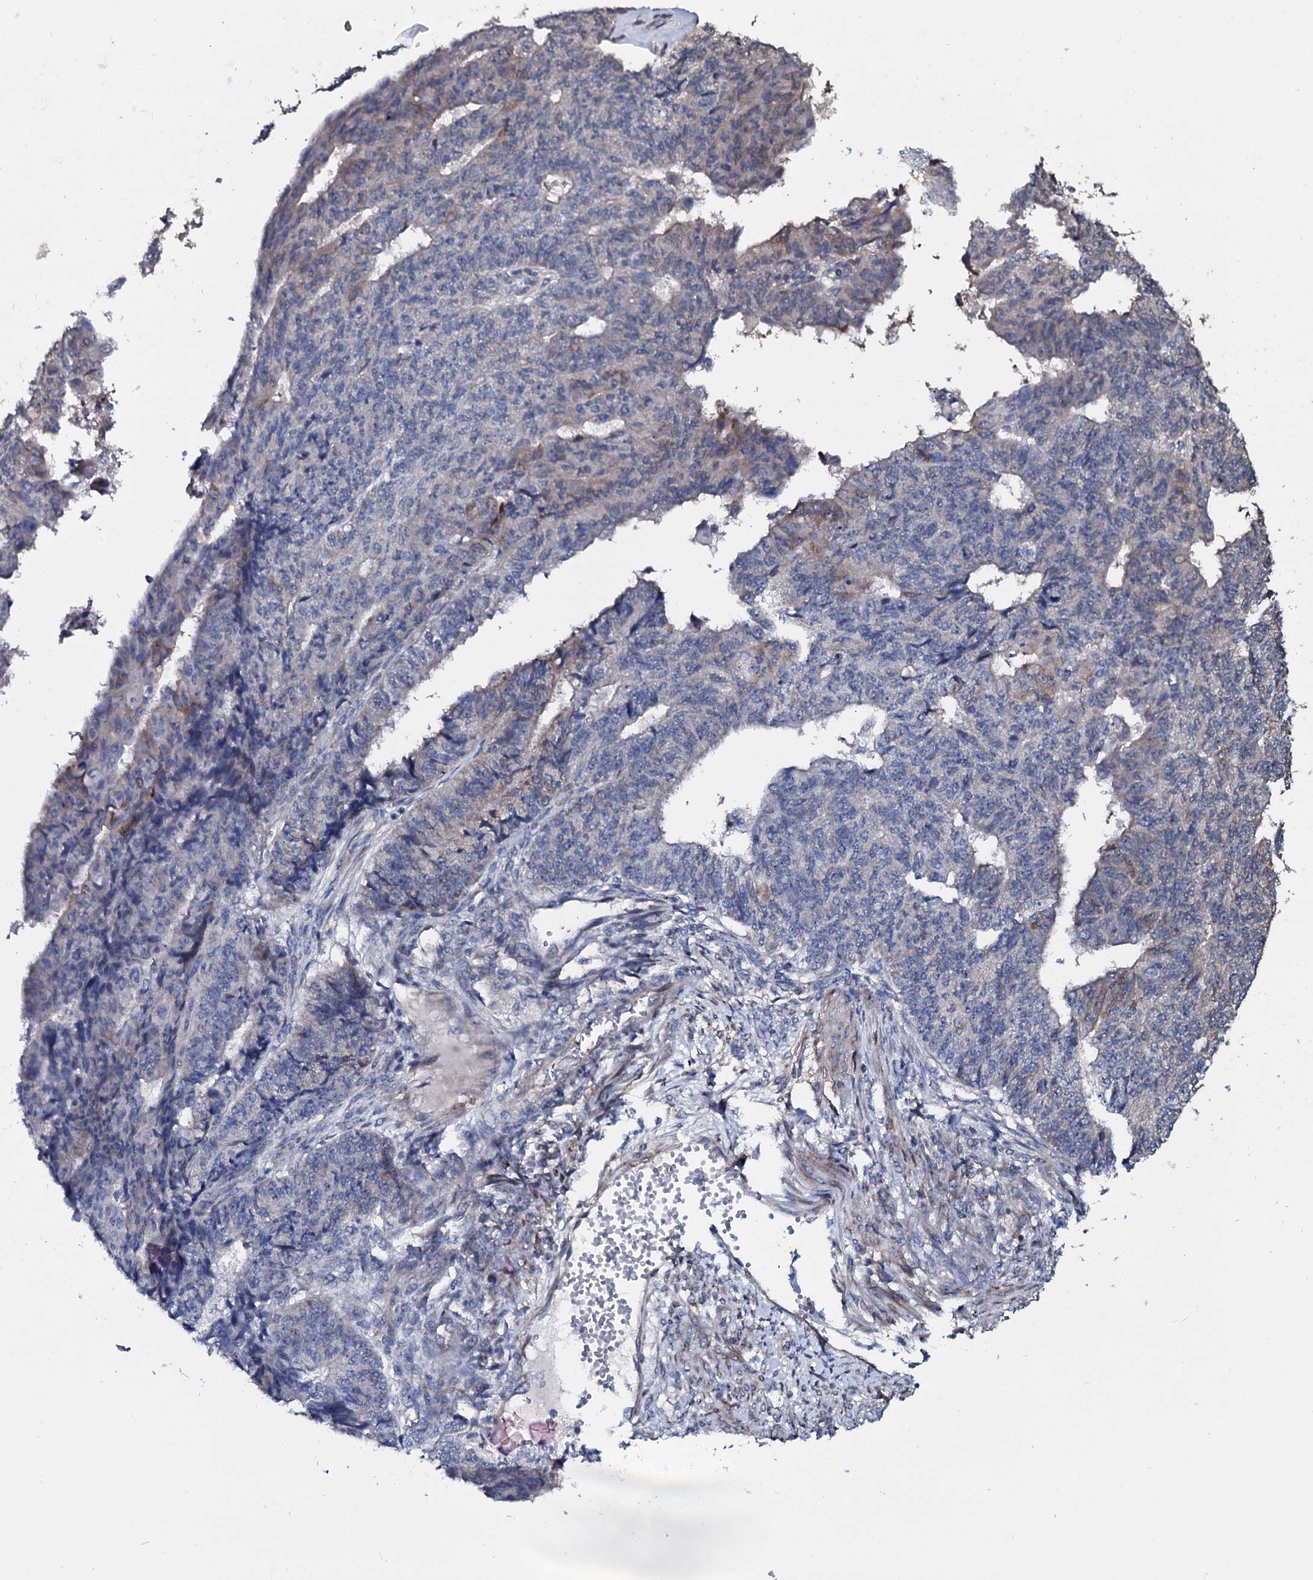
{"staining": {"intensity": "negative", "quantity": "none", "location": "none"}, "tissue": "endometrial cancer", "cell_type": "Tumor cells", "image_type": "cancer", "snomed": [{"axis": "morphology", "description": "Adenocarcinoma, NOS"}, {"axis": "topography", "description": "Endometrium"}], "caption": "A high-resolution histopathology image shows IHC staining of endometrial cancer, which demonstrates no significant staining in tumor cells.", "gene": "IL12B", "patient": {"sex": "female", "age": 32}}